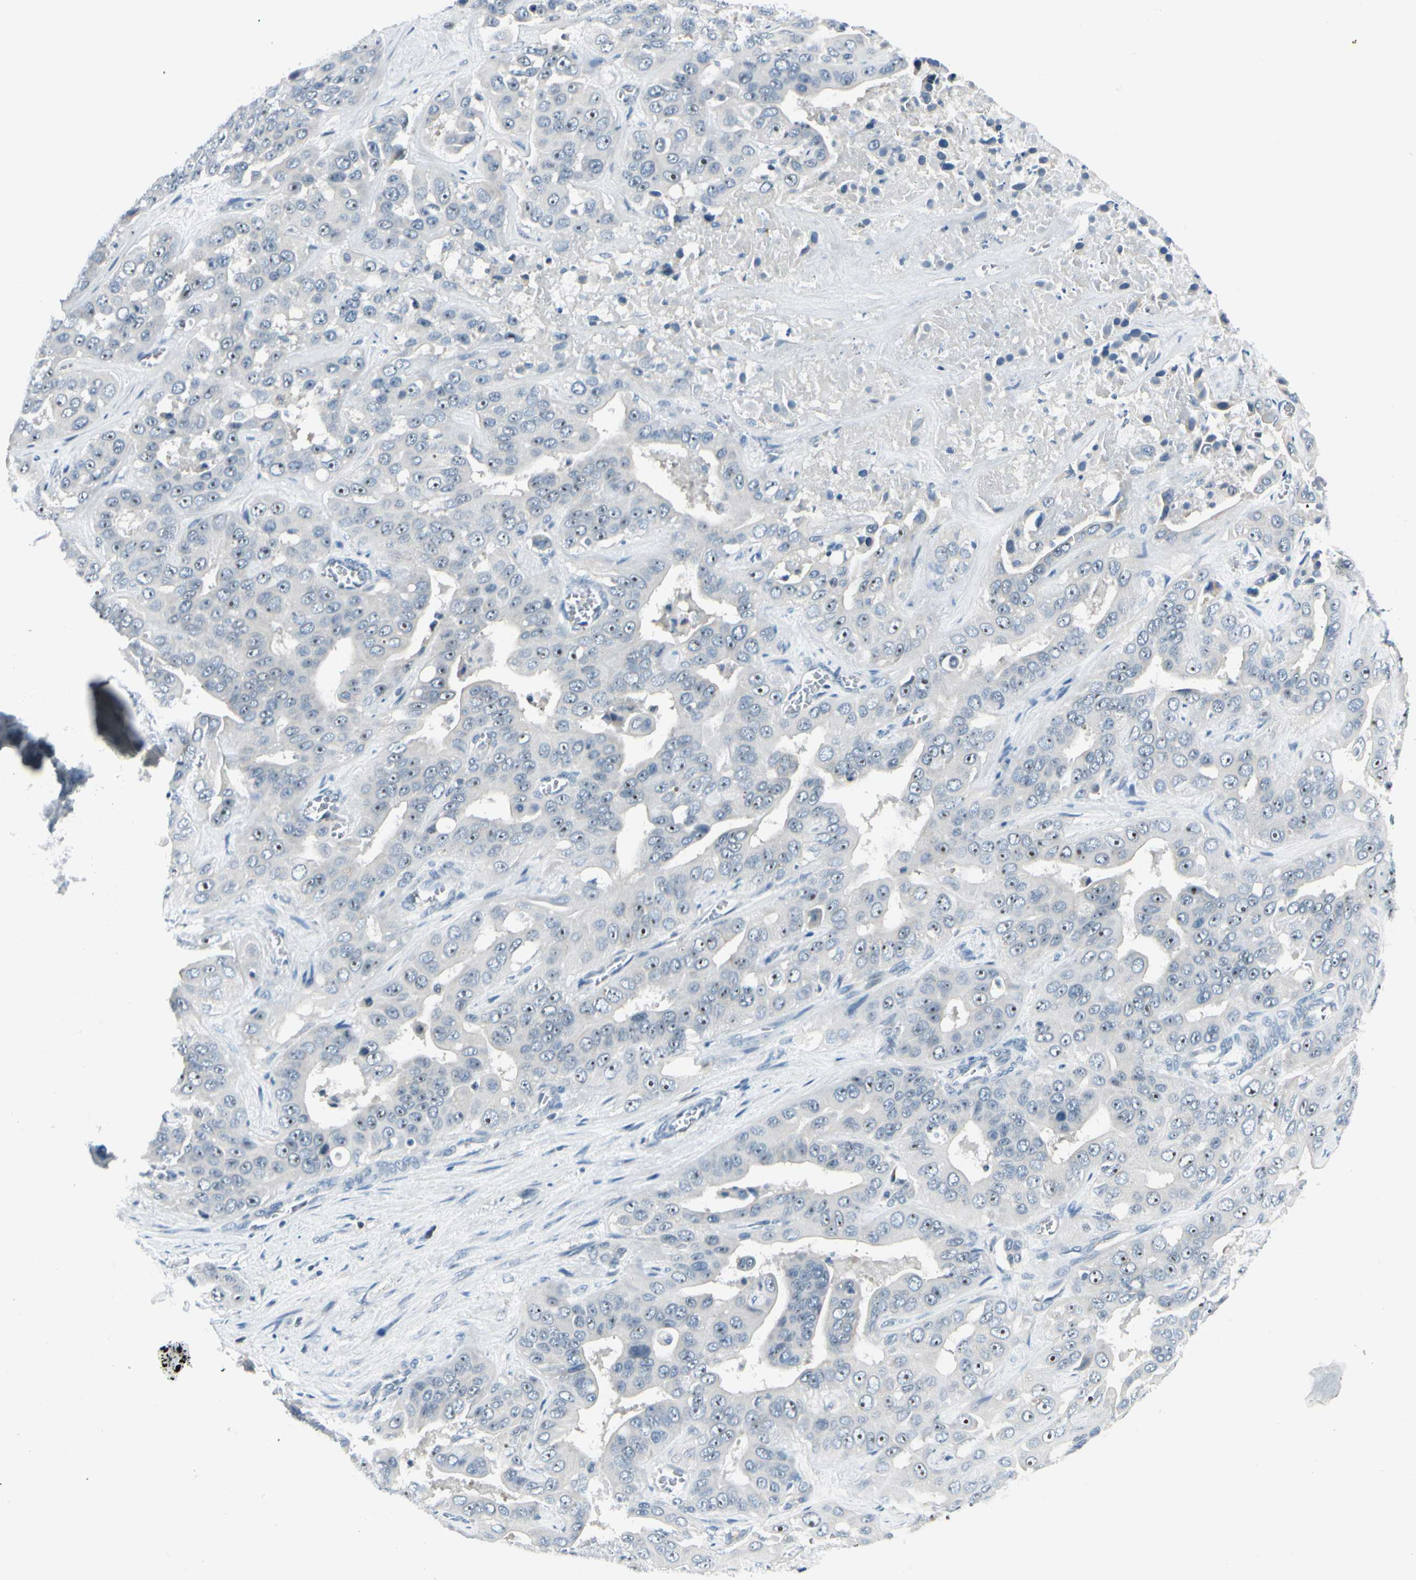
{"staining": {"intensity": "weak", "quantity": ">75%", "location": "nuclear"}, "tissue": "liver cancer", "cell_type": "Tumor cells", "image_type": "cancer", "snomed": [{"axis": "morphology", "description": "Cholangiocarcinoma"}, {"axis": "topography", "description": "Liver"}], "caption": "Weak nuclear expression is seen in about >75% of tumor cells in liver cholangiocarcinoma.", "gene": "ZSCAN1", "patient": {"sex": "female", "age": 52}}